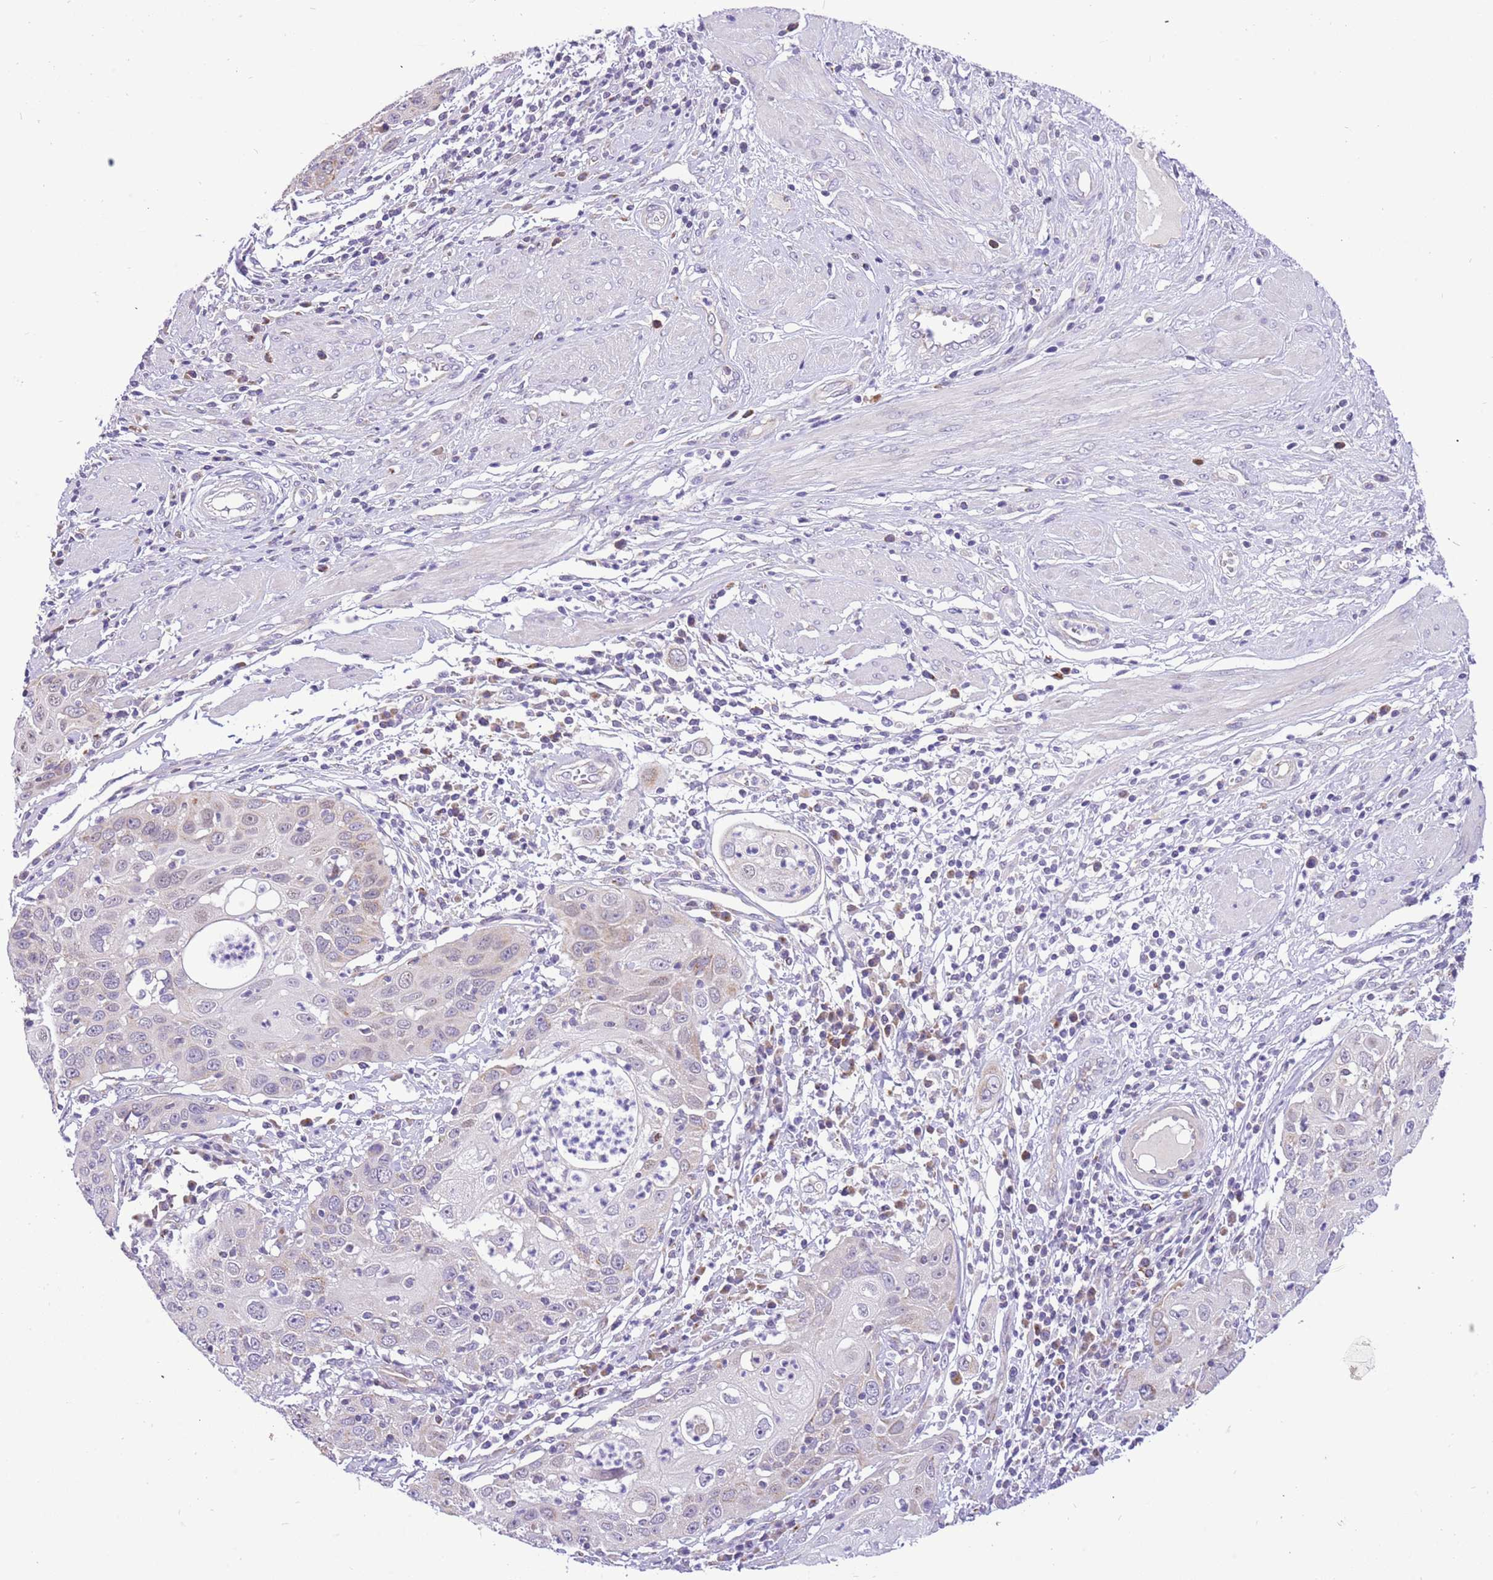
{"staining": {"intensity": "negative", "quantity": "none", "location": "none"}, "tissue": "cervical cancer", "cell_type": "Tumor cells", "image_type": "cancer", "snomed": [{"axis": "morphology", "description": "Squamous cell carcinoma, NOS"}, {"axis": "topography", "description": "Cervix"}], "caption": "Tumor cells show no significant positivity in cervical cancer (squamous cell carcinoma). (Brightfield microscopy of DAB immunohistochemistry at high magnification).", "gene": "COX17", "patient": {"sex": "female", "age": 36}}